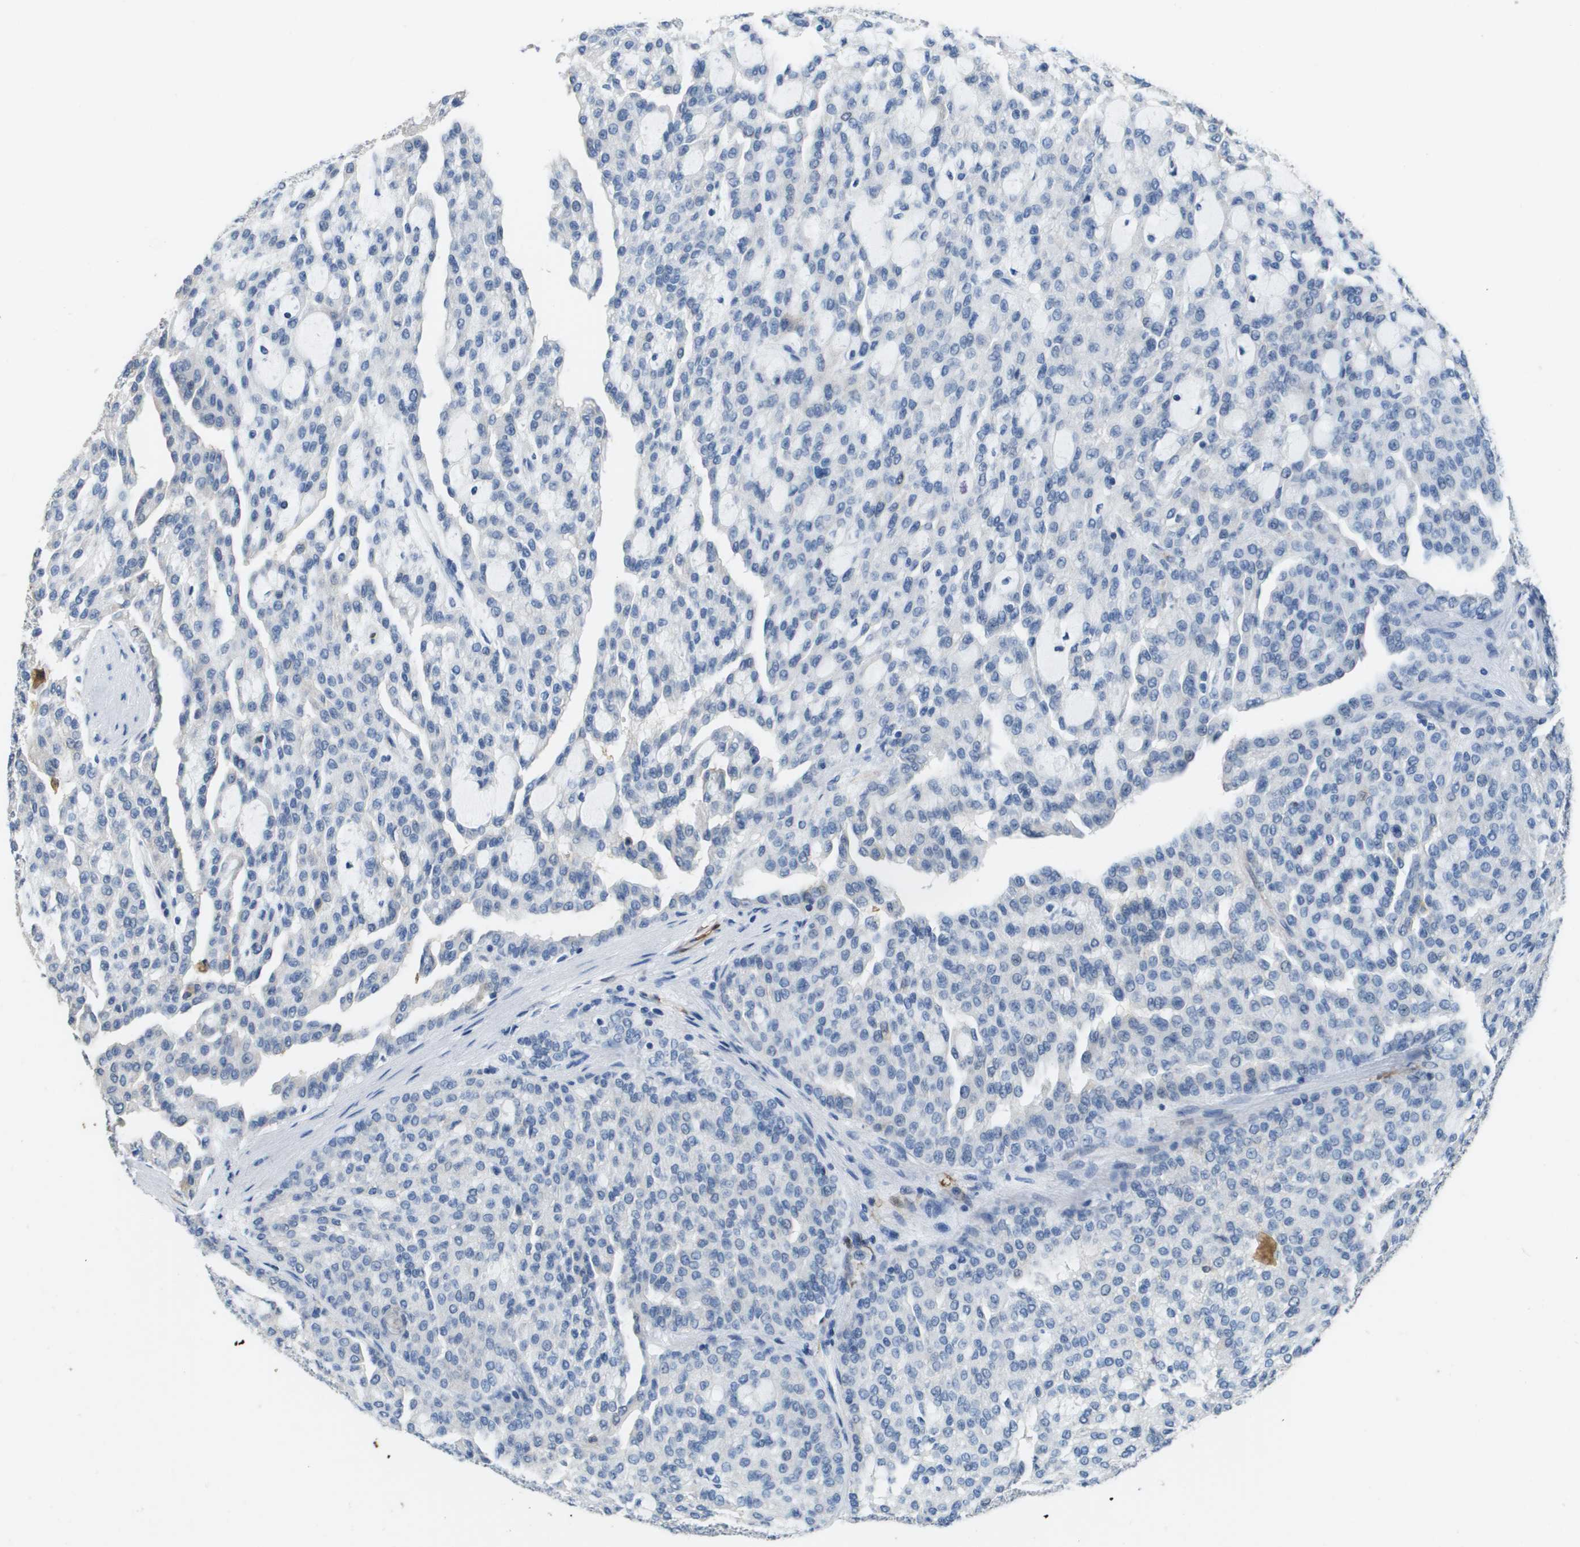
{"staining": {"intensity": "negative", "quantity": "none", "location": "none"}, "tissue": "renal cancer", "cell_type": "Tumor cells", "image_type": "cancer", "snomed": [{"axis": "morphology", "description": "Adenocarcinoma, NOS"}, {"axis": "topography", "description": "Kidney"}], "caption": "IHC image of neoplastic tissue: human adenocarcinoma (renal) stained with DAB (3,3'-diaminobenzidine) demonstrates no significant protein positivity in tumor cells.", "gene": "FABP5", "patient": {"sex": "male", "age": 63}}